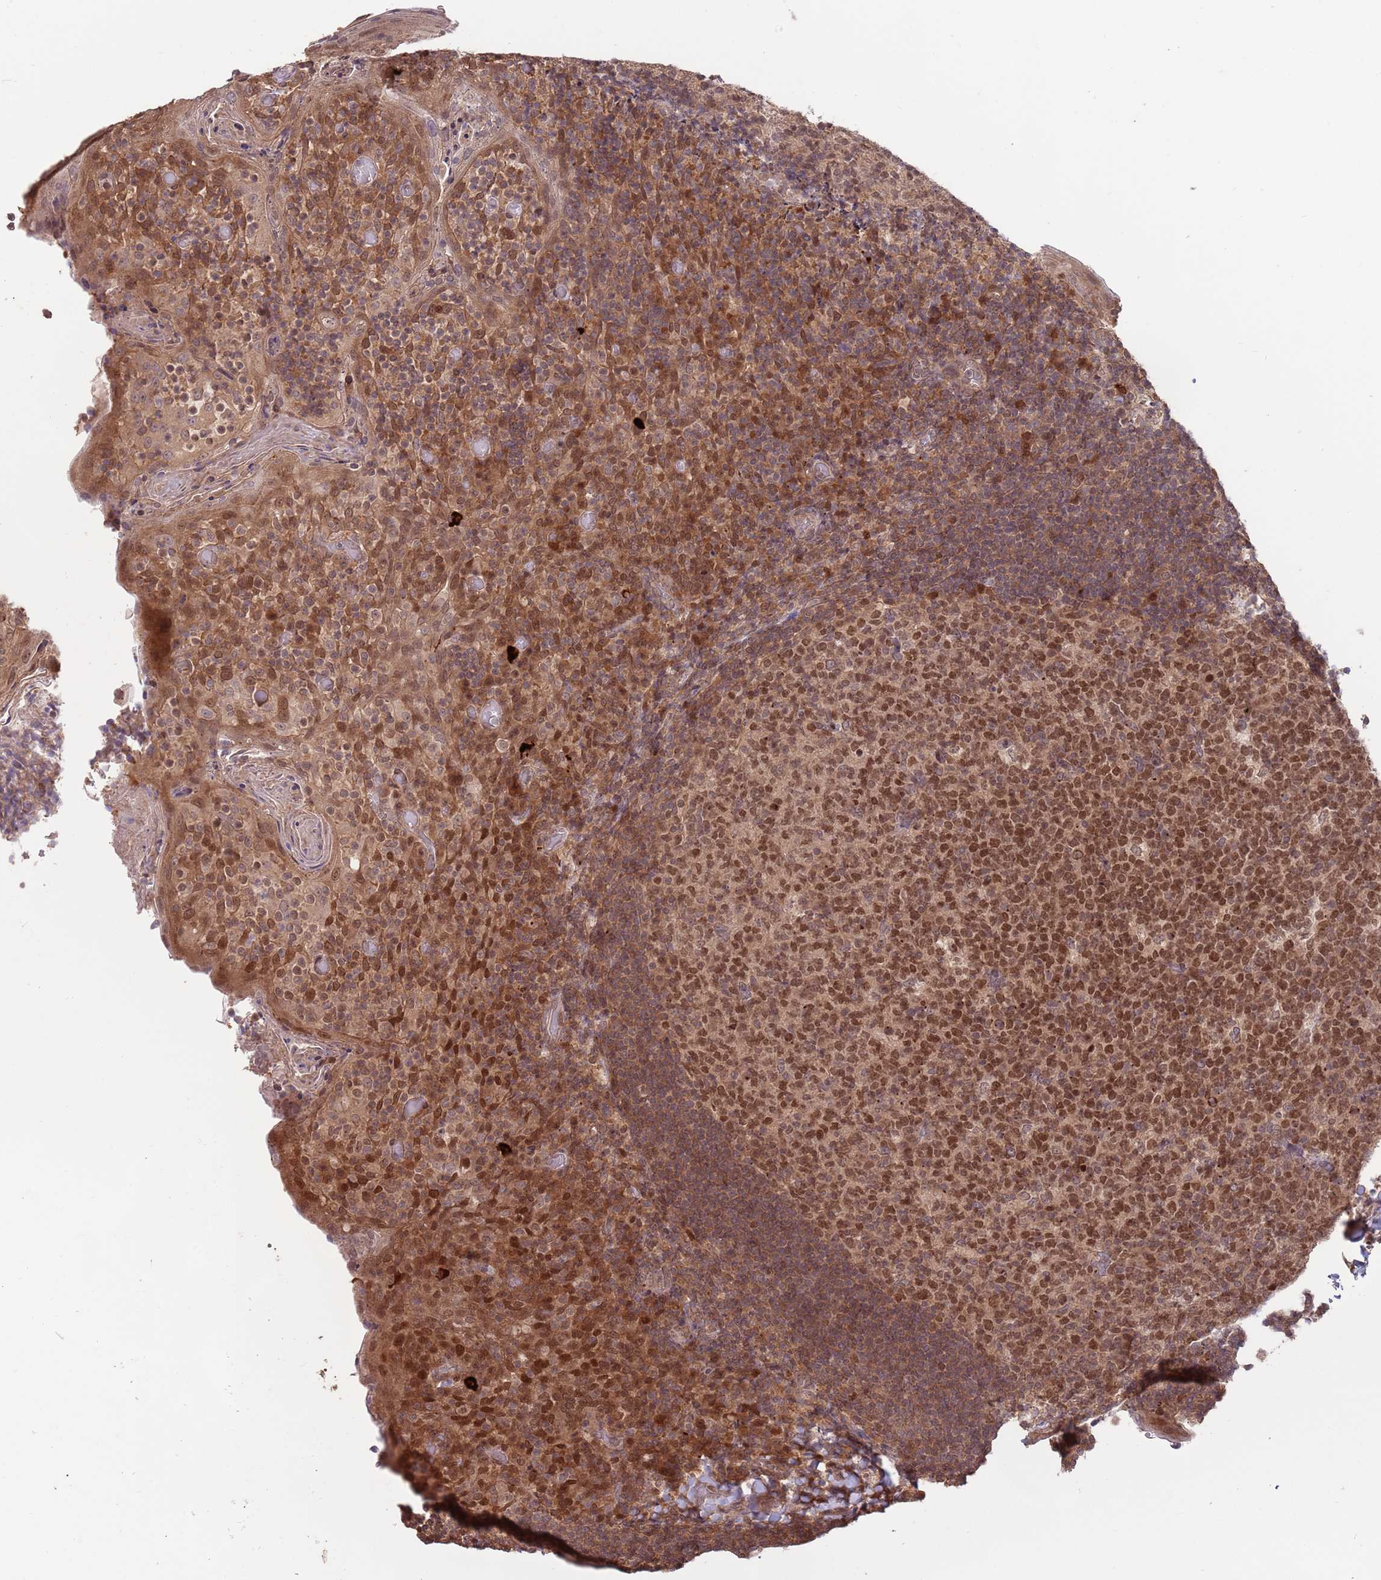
{"staining": {"intensity": "strong", "quantity": ">75%", "location": "nuclear"}, "tissue": "tonsil", "cell_type": "Germinal center cells", "image_type": "normal", "snomed": [{"axis": "morphology", "description": "Normal tissue, NOS"}, {"axis": "topography", "description": "Tonsil"}], "caption": "Immunohistochemical staining of benign human tonsil demonstrates strong nuclear protein positivity in about >75% of germinal center cells. (Stains: DAB (3,3'-diaminobenzidine) in brown, nuclei in blue, Microscopy: brightfield microscopy at high magnification).", "gene": "SALL1", "patient": {"sex": "female", "age": 10}}